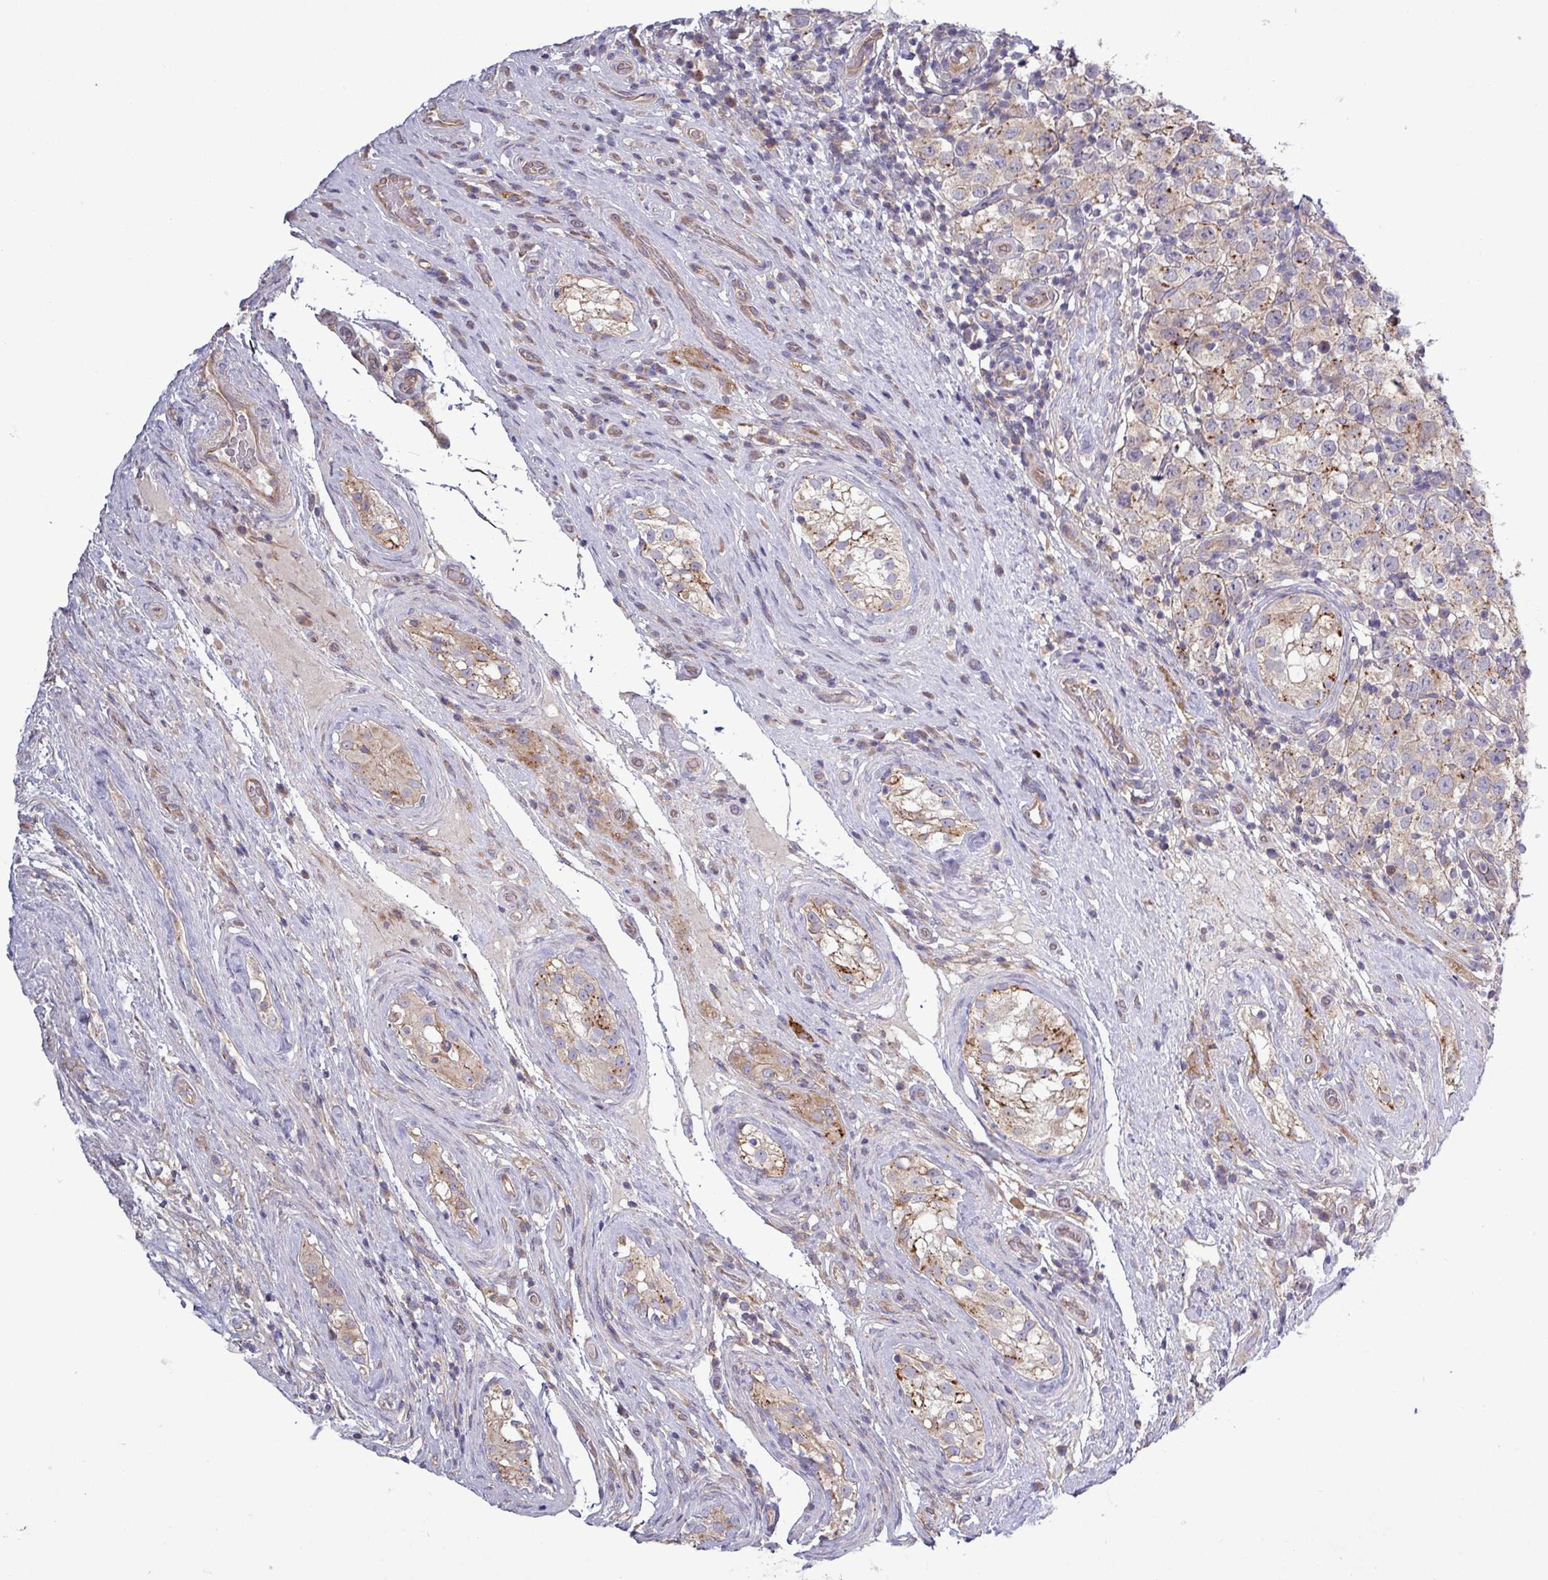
{"staining": {"intensity": "moderate", "quantity": "<25%", "location": "cytoplasmic/membranous"}, "tissue": "testis cancer", "cell_type": "Tumor cells", "image_type": "cancer", "snomed": [{"axis": "morphology", "description": "Seminoma, NOS"}, {"axis": "morphology", "description": "Carcinoma, Embryonal, NOS"}, {"axis": "topography", "description": "Testis"}], "caption": "The micrograph demonstrates a brown stain indicating the presence of a protein in the cytoplasmic/membranous of tumor cells in testis embryonal carcinoma. (DAB (3,3'-diaminobenzidine) IHC, brown staining for protein, blue staining for nuclei).", "gene": "PLIN2", "patient": {"sex": "male", "age": 41}}